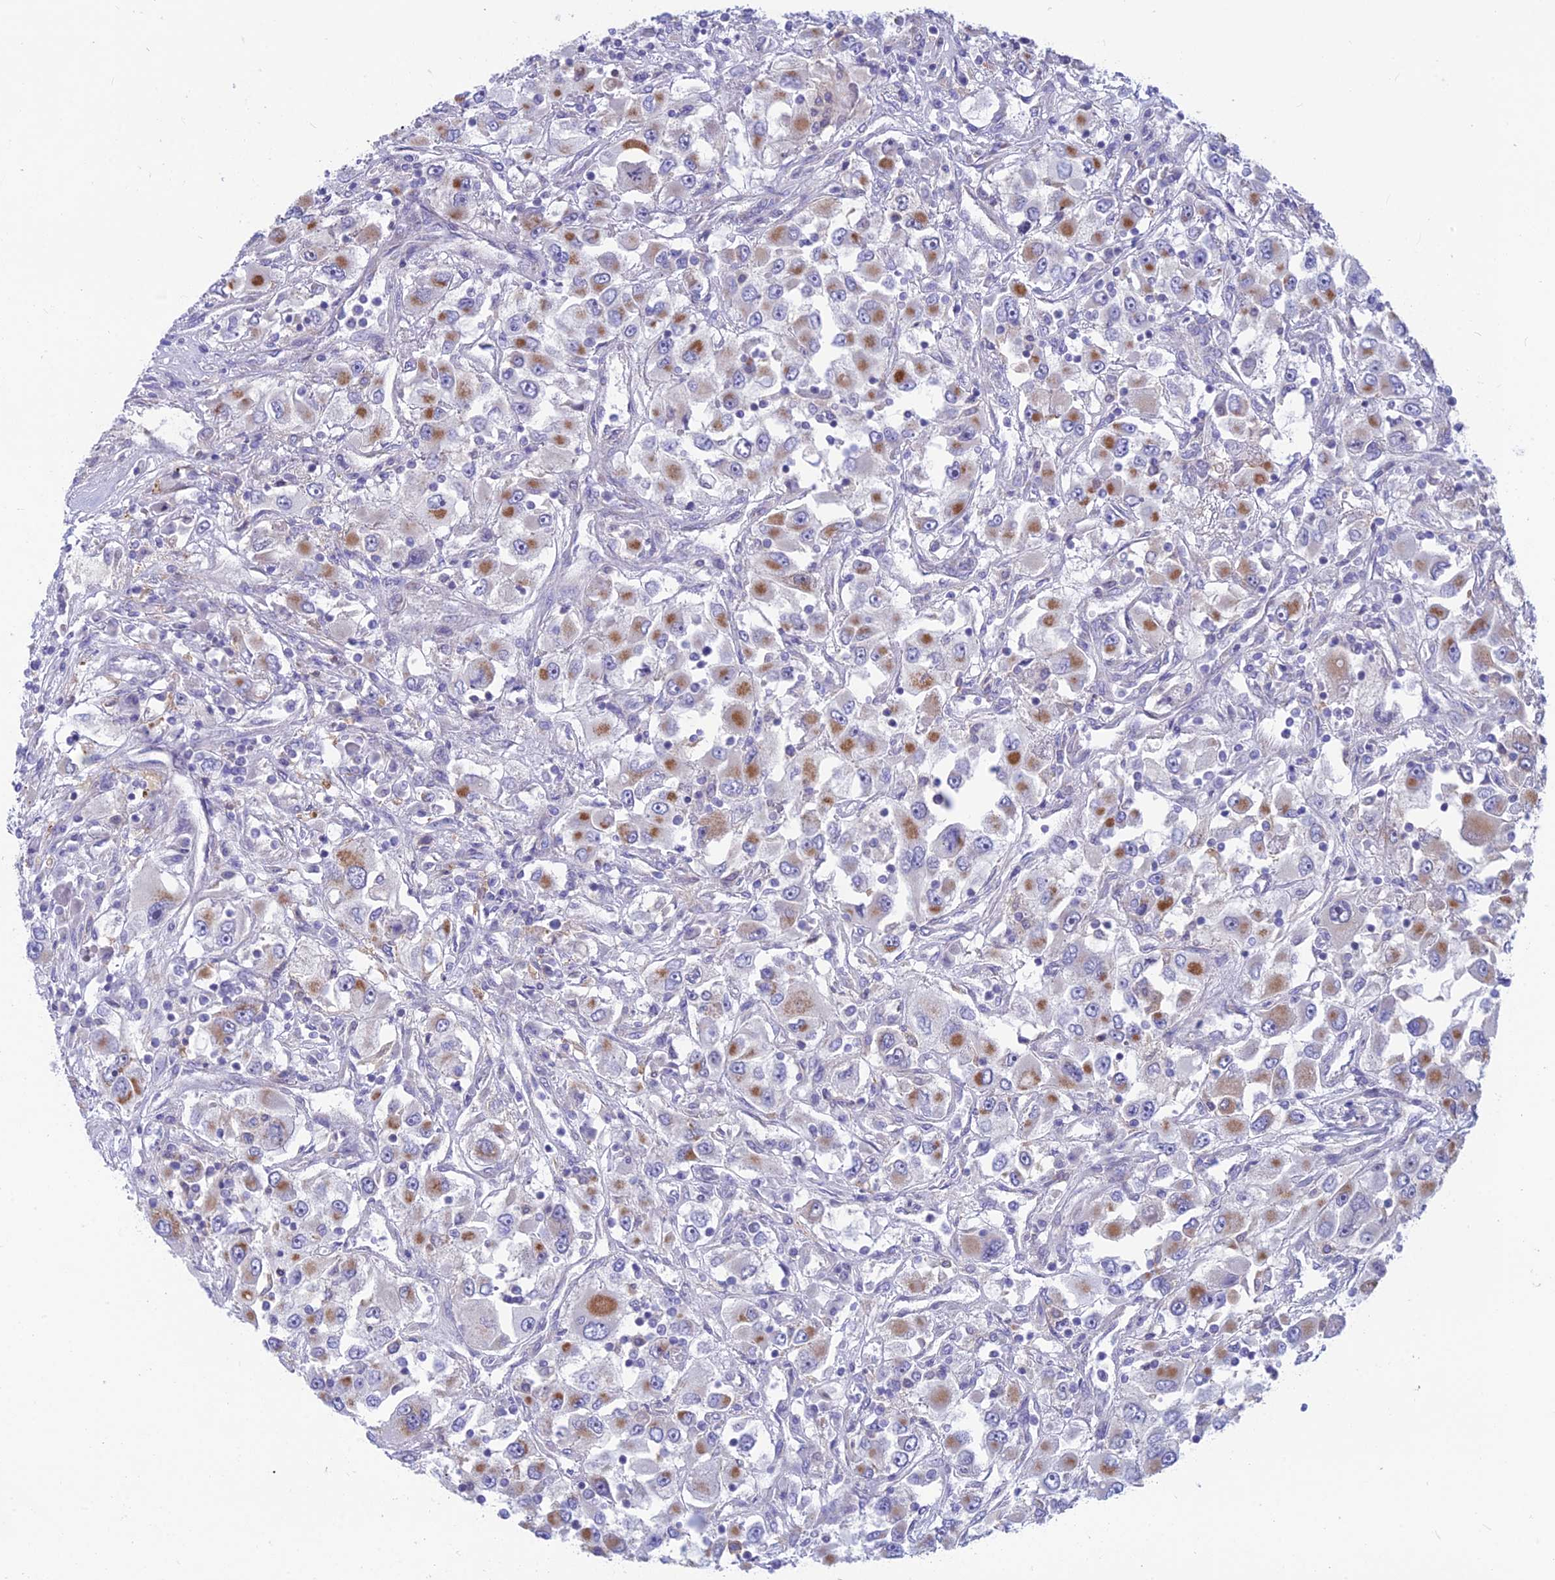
{"staining": {"intensity": "moderate", "quantity": ">75%", "location": "cytoplasmic/membranous"}, "tissue": "renal cancer", "cell_type": "Tumor cells", "image_type": "cancer", "snomed": [{"axis": "morphology", "description": "Adenocarcinoma, NOS"}, {"axis": "topography", "description": "Kidney"}], "caption": "Protein expression analysis of human adenocarcinoma (renal) reveals moderate cytoplasmic/membranous staining in approximately >75% of tumor cells. (DAB IHC with brightfield microscopy, high magnification).", "gene": "PLAC9", "patient": {"sex": "female", "age": 52}}